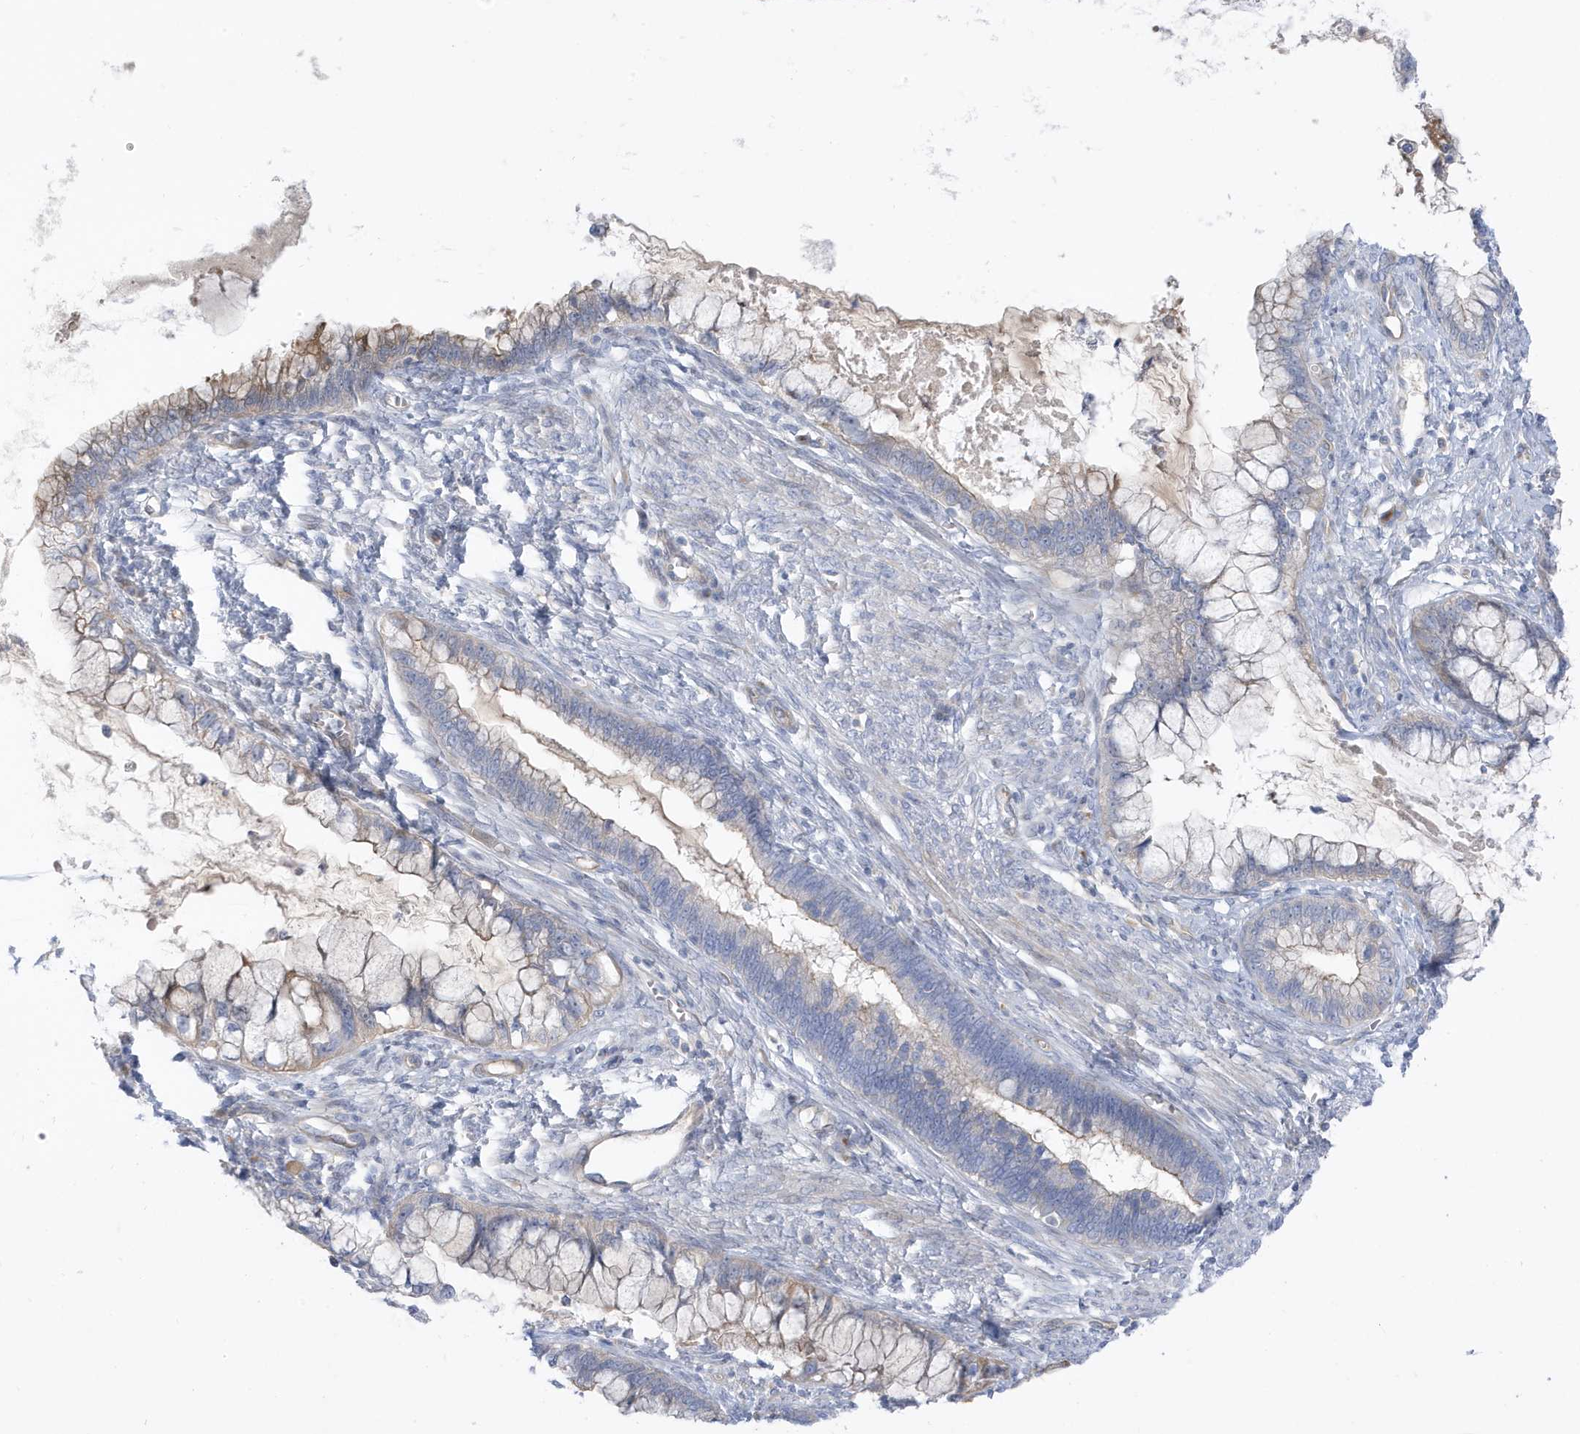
{"staining": {"intensity": "moderate", "quantity": "<25%", "location": "cytoplasmic/membranous"}, "tissue": "cervical cancer", "cell_type": "Tumor cells", "image_type": "cancer", "snomed": [{"axis": "morphology", "description": "Adenocarcinoma, NOS"}, {"axis": "topography", "description": "Cervix"}], "caption": "Protein staining shows moderate cytoplasmic/membranous staining in approximately <25% of tumor cells in cervical cancer (adenocarcinoma). (Stains: DAB in brown, nuclei in blue, Microscopy: brightfield microscopy at high magnification).", "gene": "ATP13A5", "patient": {"sex": "female", "age": 44}}